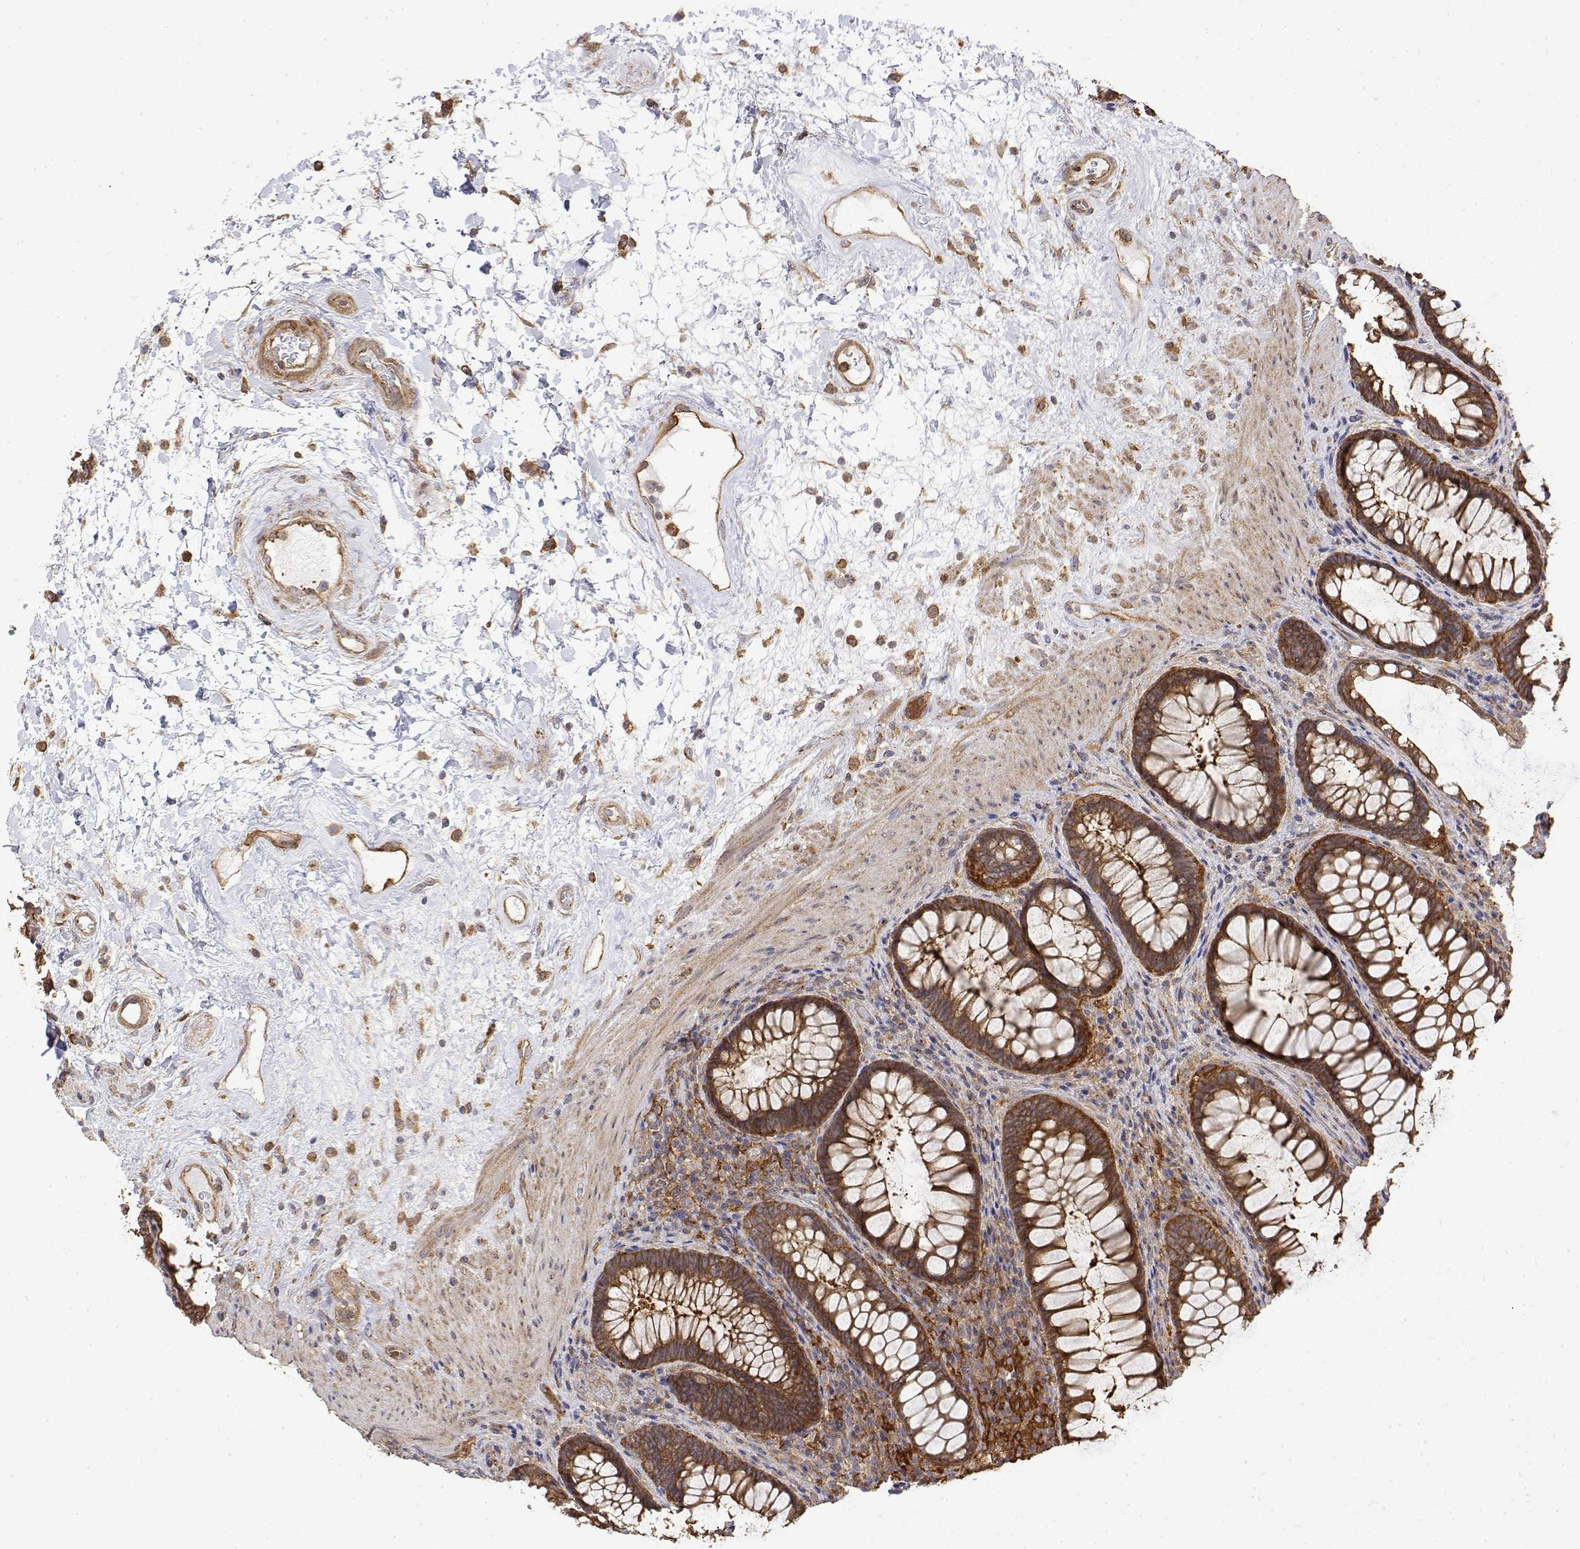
{"staining": {"intensity": "strong", "quantity": ">75%", "location": "cytoplasmic/membranous"}, "tissue": "rectum", "cell_type": "Glandular cells", "image_type": "normal", "snomed": [{"axis": "morphology", "description": "Normal tissue, NOS"}, {"axis": "topography", "description": "Rectum"}], "caption": "Protein expression by IHC reveals strong cytoplasmic/membranous expression in about >75% of glandular cells in benign rectum.", "gene": "PACSIN2", "patient": {"sex": "male", "age": 72}}